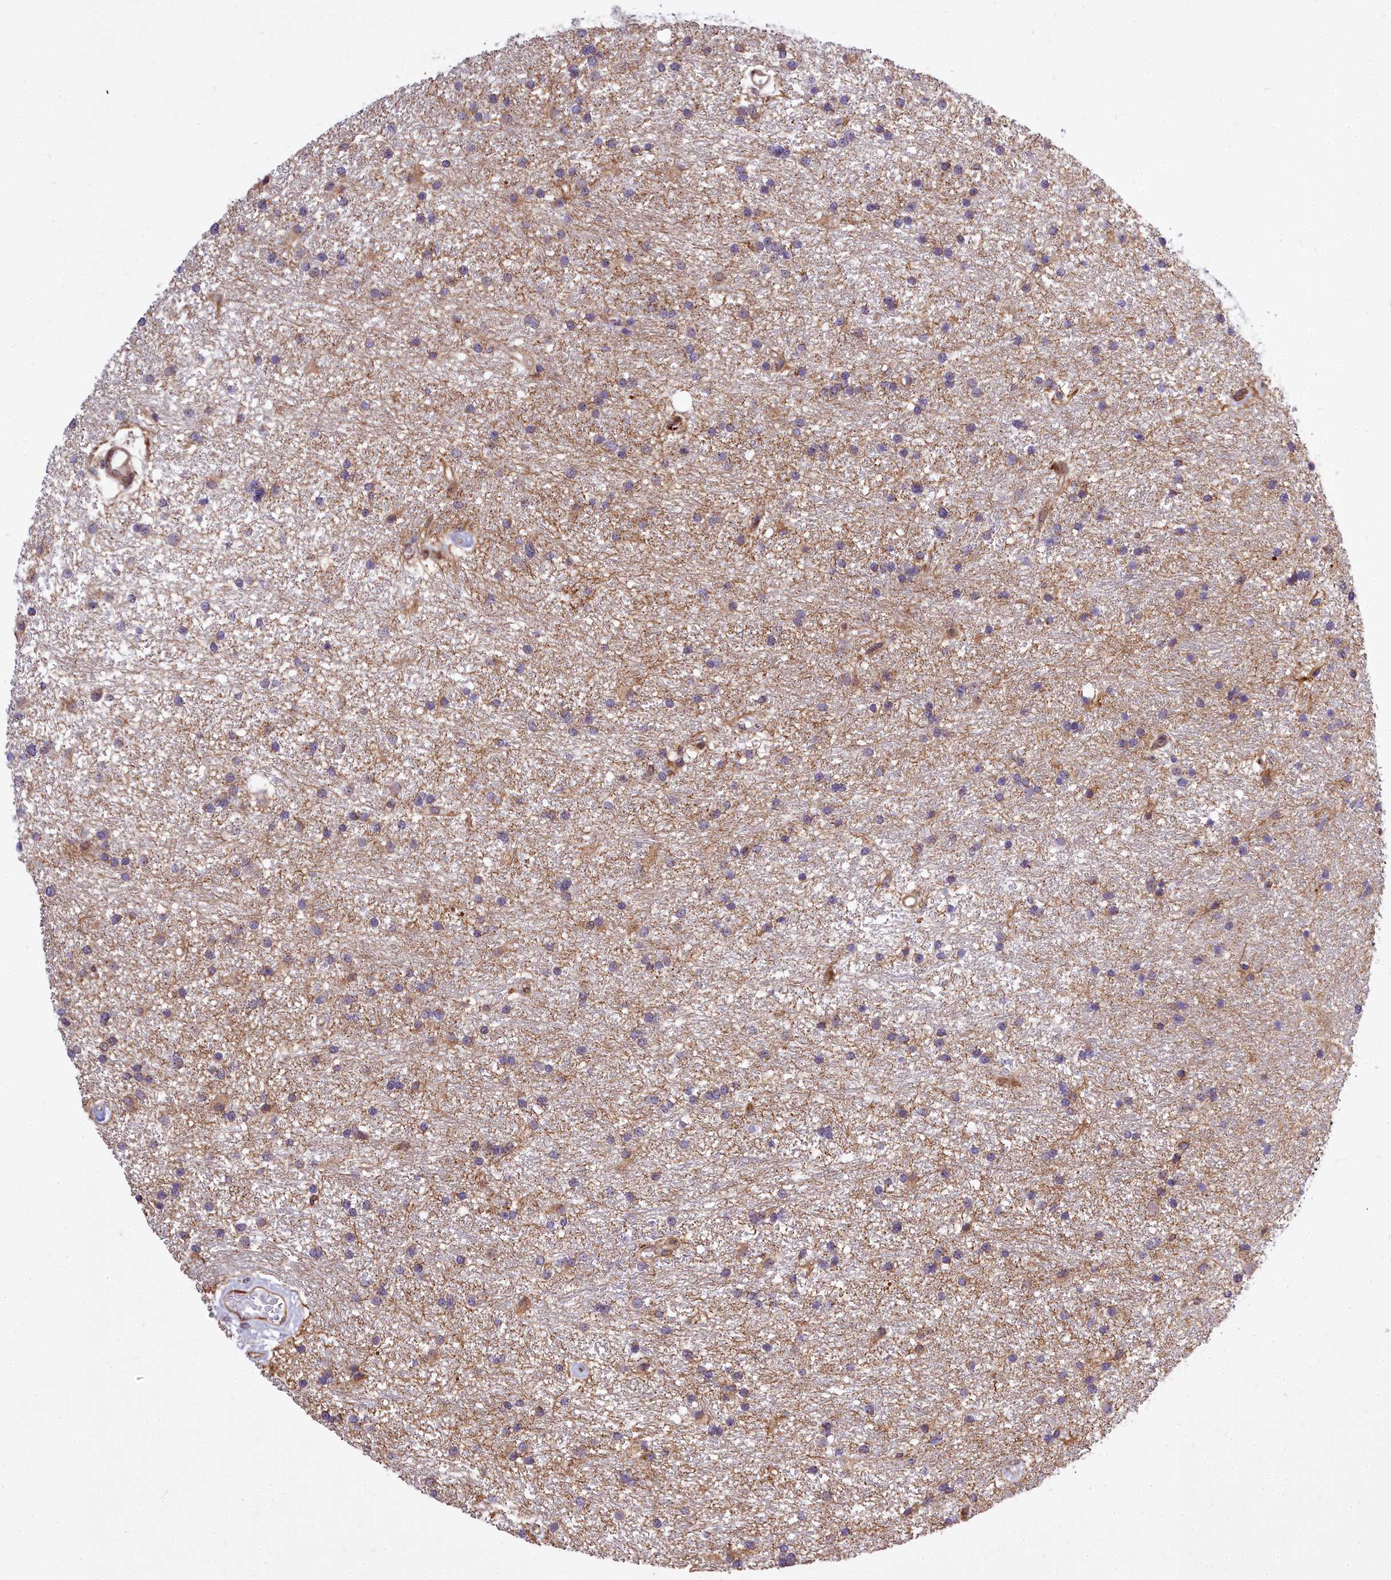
{"staining": {"intensity": "moderate", "quantity": "<25%", "location": "cytoplasmic/membranous"}, "tissue": "glioma", "cell_type": "Tumor cells", "image_type": "cancer", "snomed": [{"axis": "morphology", "description": "Glioma, malignant, High grade"}, {"axis": "topography", "description": "Brain"}], "caption": "Brown immunohistochemical staining in human glioma exhibits moderate cytoplasmic/membranous positivity in about <25% of tumor cells.", "gene": "ABCB8", "patient": {"sex": "male", "age": 77}}